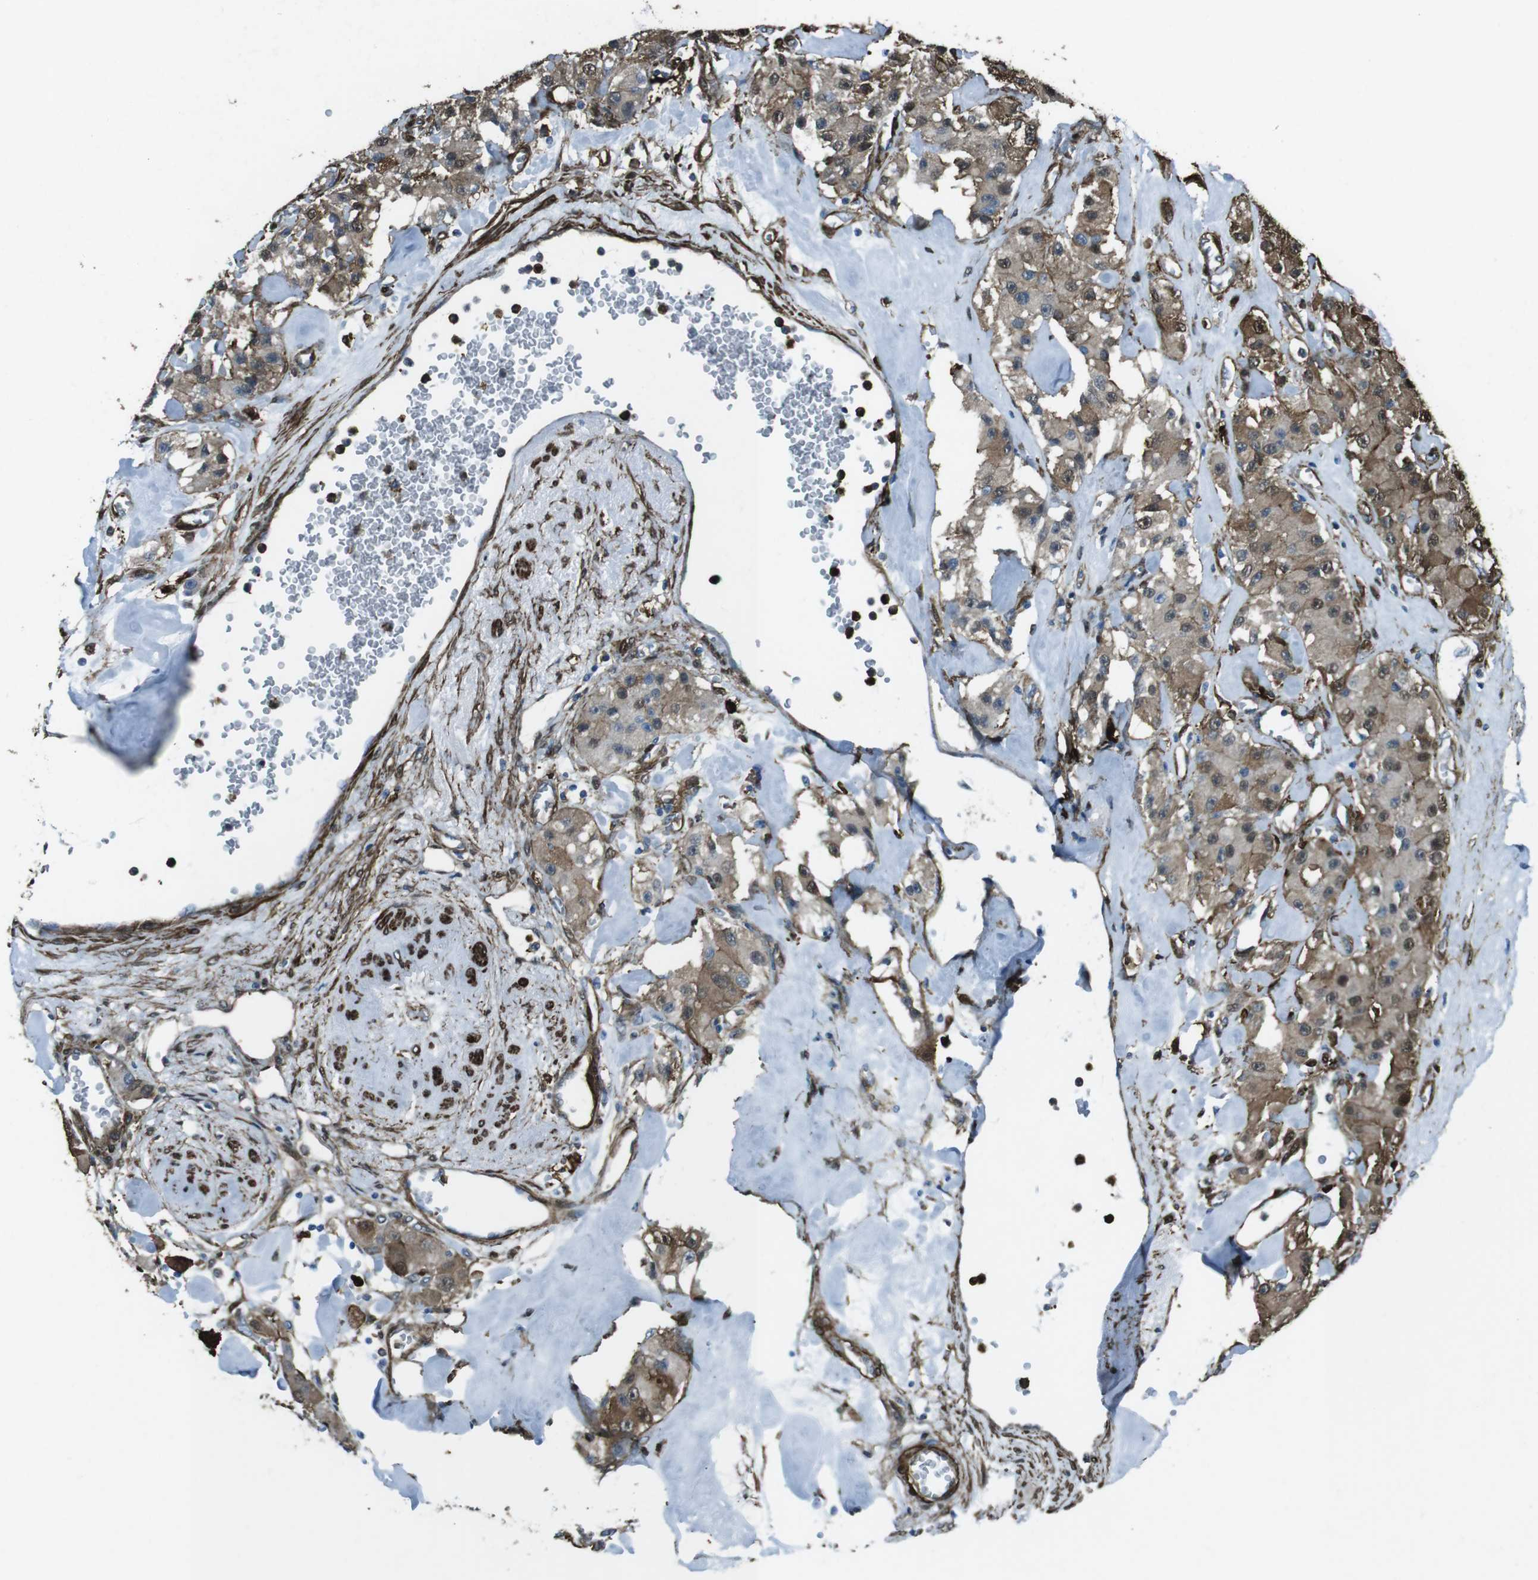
{"staining": {"intensity": "moderate", "quantity": ">75%", "location": "cytoplasmic/membranous,nuclear"}, "tissue": "carcinoid", "cell_type": "Tumor cells", "image_type": "cancer", "snomed": [{"axis": "morphology", "description": "Carcinoid, malignant, NOS"}, {"axis": "topography", "description": "Pancreas"}], "caption": "Carcinoid stained for a protein (brown) demonstrates moderate cytoplasmic/membranous and nuclear positive positivity in approximately >75% of tumor cells.", "gene": "SFT2D1", "patient": {"sex": "male", "age": 41}}